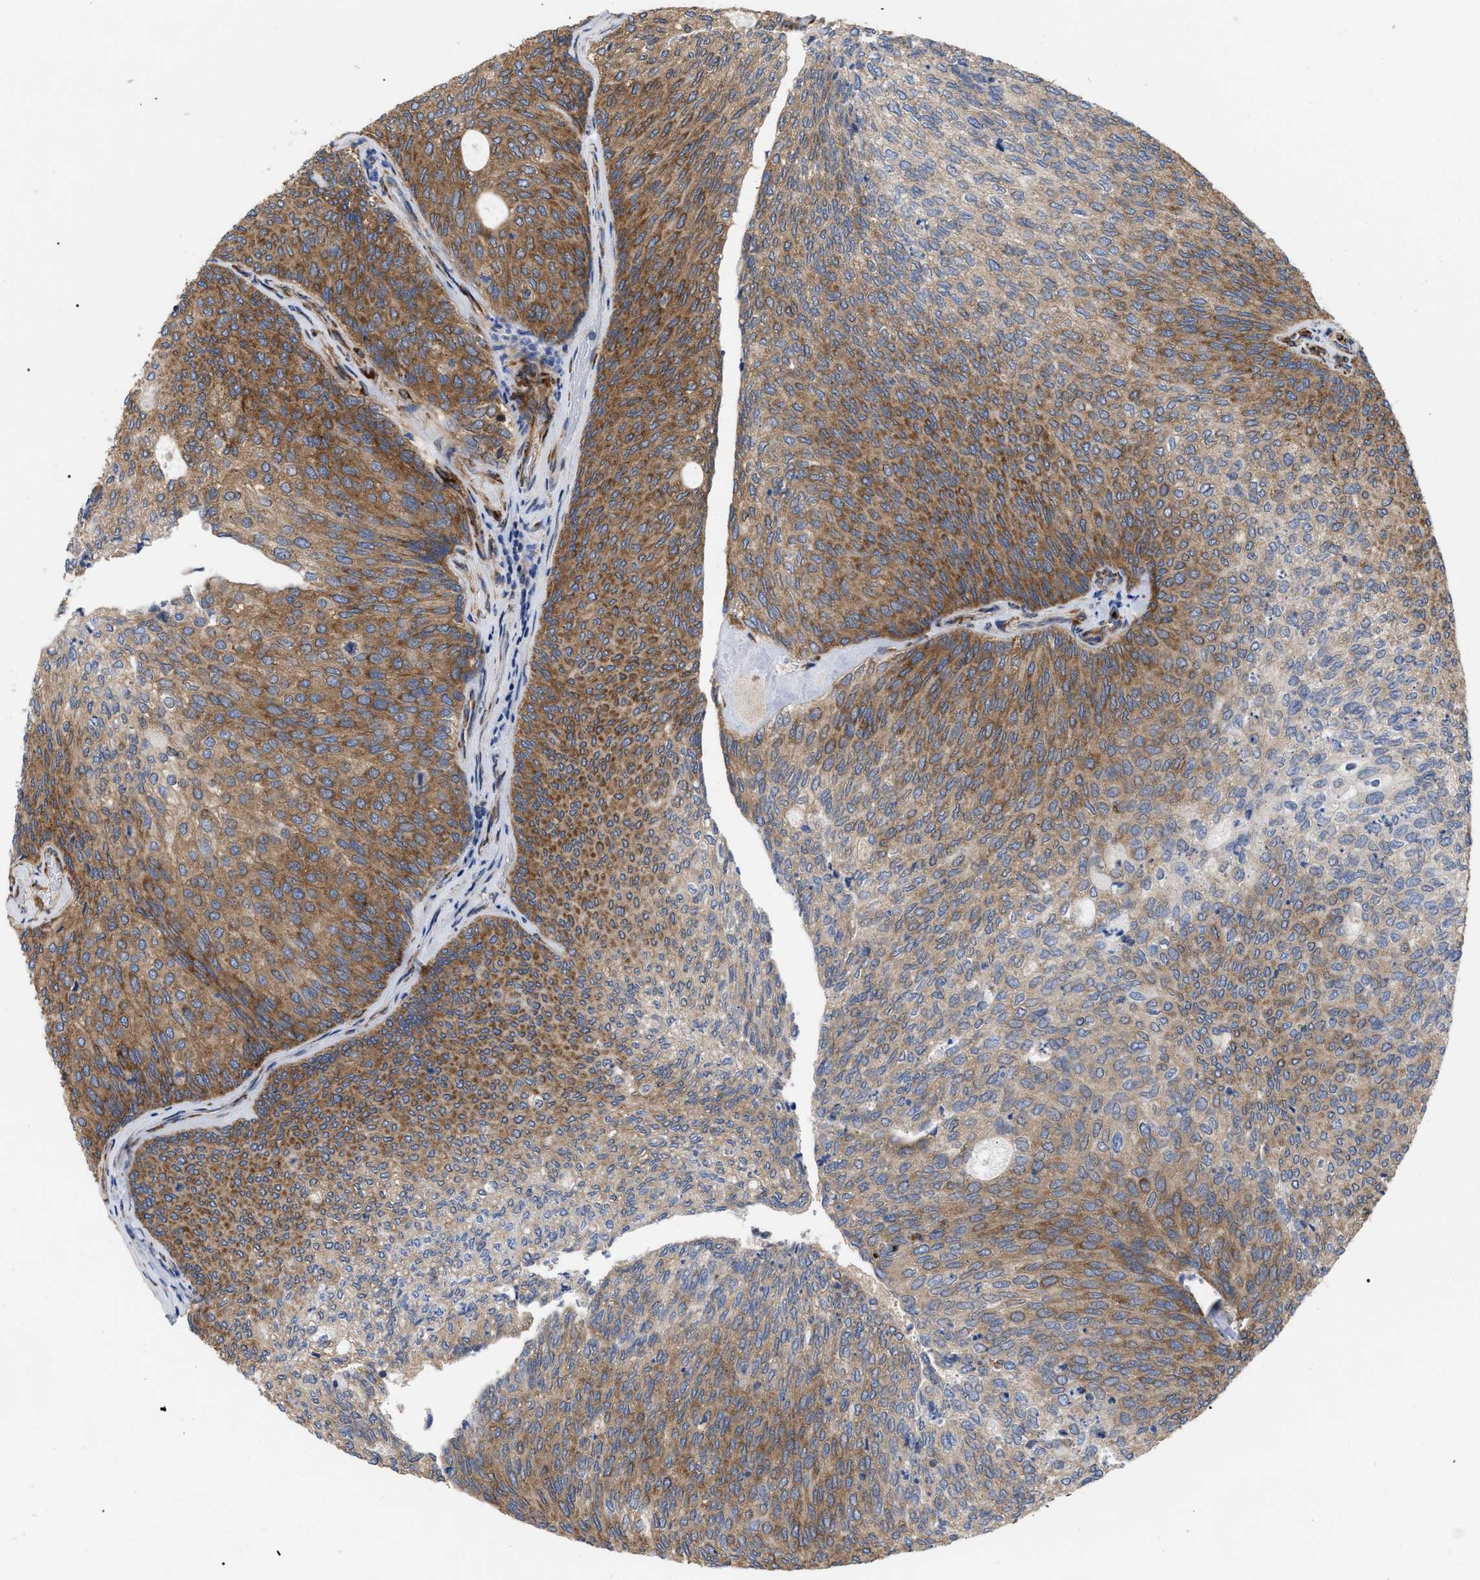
{"staining": {"intensity": "moderate", "quantity": ">75%", "location": "cytoplasmic/membranous"}, "tissue": "urothelial cancer", "cell_type": "Tumor cells", "image_type": "cancer", "snomed": [{"axis": "morphology", "description": "Urothelial carcinoma, Low grade"}, {"axis": "topography", "description": "Urinary bladder"}], "caption": "Approximately >75% of tumor cells in human urothelial cancer display moderate cytoplasmic/membranous protein expression as visualized by brown immunohistochemical staining.", "gene": "FAM120A", "patient": {"sex": "female", "age": 79}}